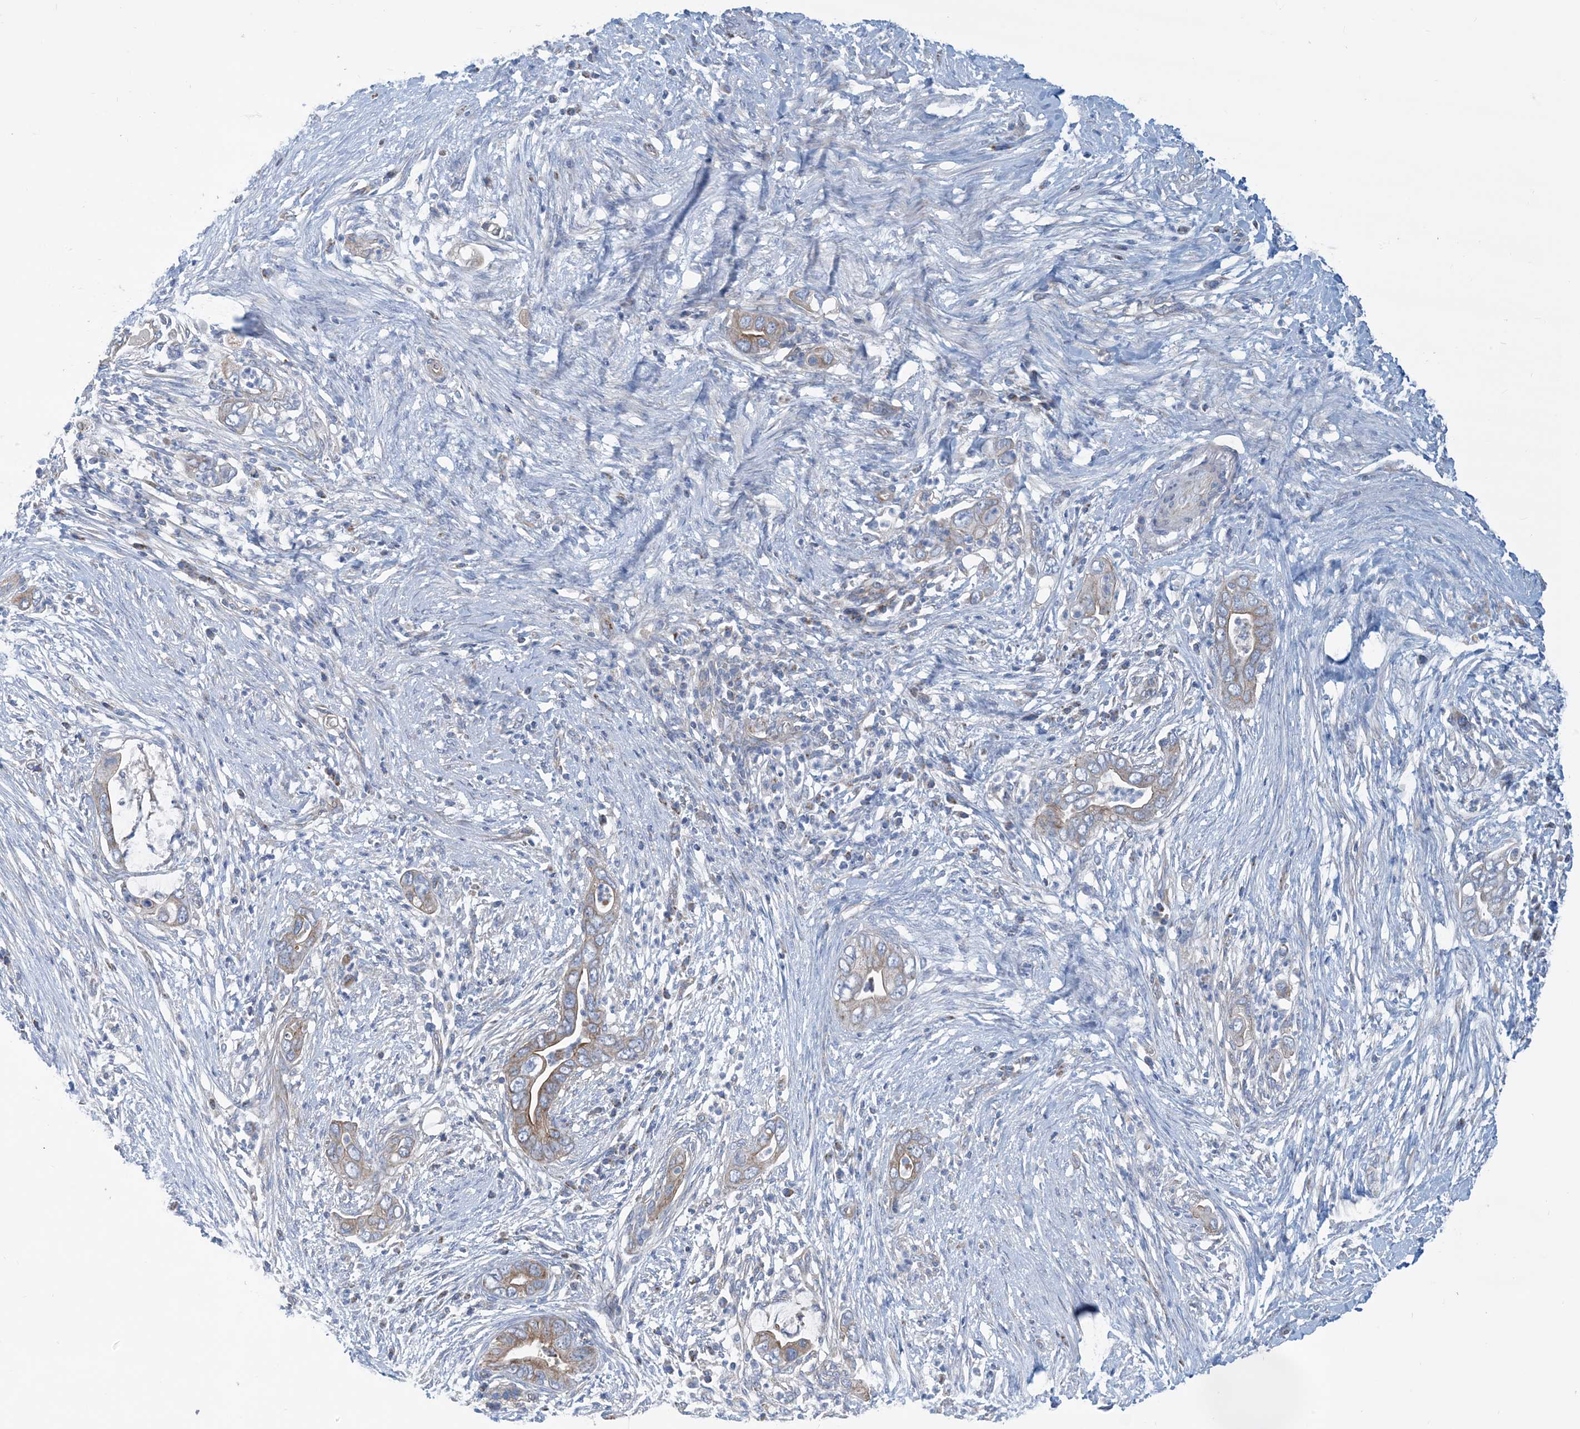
{"staining": {"intensity": "moderate", "quantity": "25%-75%", "location": "cytoplasmic/membranous"}, "tissue": "pancreatic cancer", "cell_type": "Tumor cells", "image_type": "cancer", "snomed": [{"axis": "morphology", "description": "Adenocarcinoma, NOS"}, {"axis": "topography", "description": "Pancreas"}], "caption": "The micrograph demonstrates a brown stain indicating the presence of a protein in the cytoplasmic/membranous of tumor cells in adenocarcinoma (pancreatic).", "gene": "PHOSPHO2", "patient": {"sex": "male", "age": 75}}